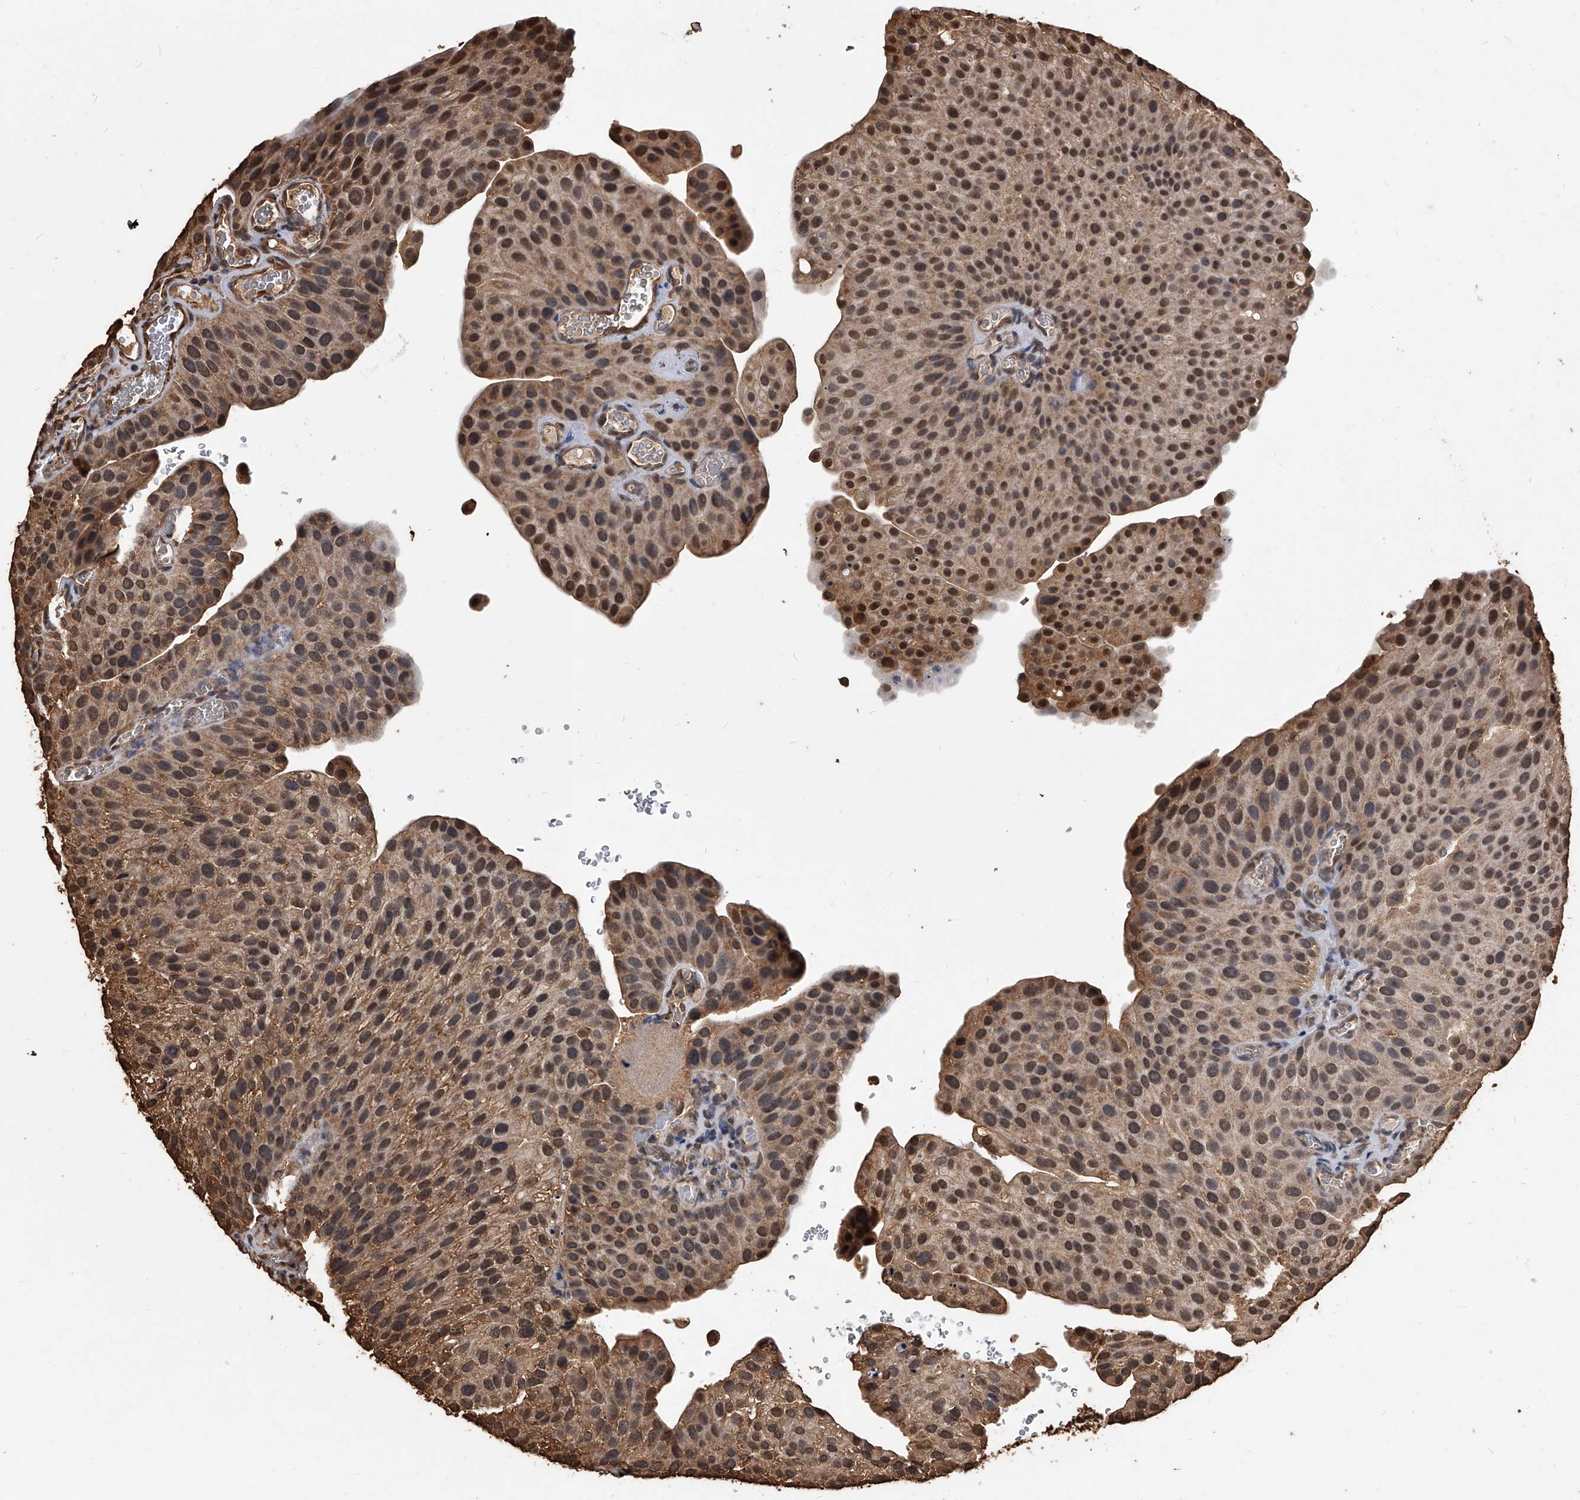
{"staining": {"intensity": "strong", "quantity": ">75%", "location": "cytoplasmic/membranous,nuclear"}, "tissue": "urothelial cancer", "cell_type": "Tumor cells", "image_type": "cancer", "snomed": [{"axis": "morphology", "description": "Urothelial carcinoma, Low grade"}, {"axis": "topography", "description": "Smooth muscle"}, {"axis": "topography", "description": "Urinary bladder"}], "caption": "Tumor cells display strong cytoplasmic/membranous and nuclear positivity in about >75% of cells in urothelial carcinoma (low-grade).", "gene": "FBXL4", "patient": {"sex": "male", "age": 60}}